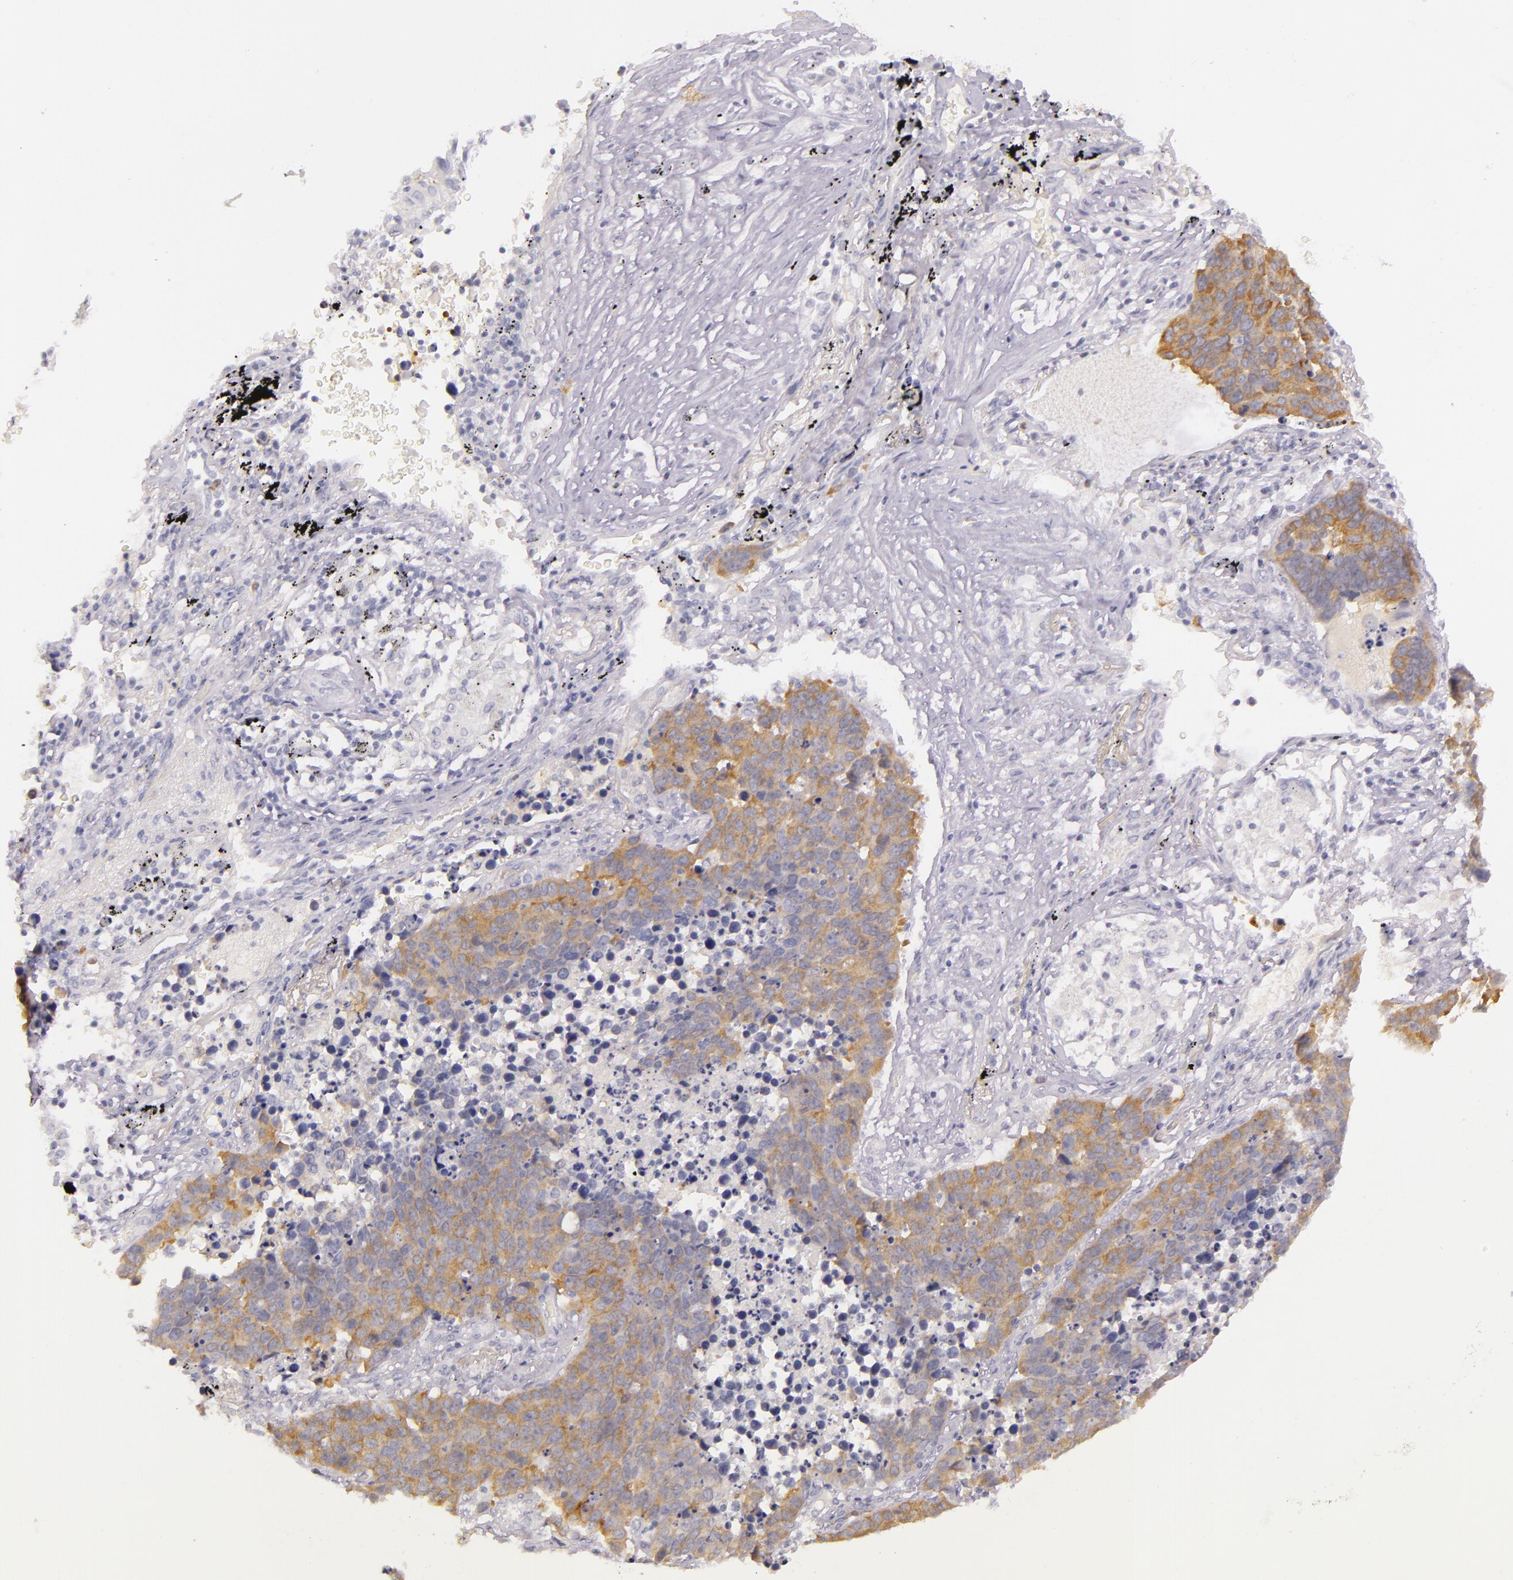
{"staining": {"intensity": "weak", "quantity": "<25%", "location": "cytoplasmic/membranous"}, "tissue": "lung cancer", "cell_type": "Tumor cells", "image_type": "cancer", "snomed": [{"axis": "morphology", "description": "Carcinoid, malignant, NOS"}, {"axis": "topography", "description": "Lung"}], "caption": "Lung cancer (malignant carcinoid) was stained to show a protein in brown. There is no significant staining in tumor cells. (DAB immunohistochemistry with hematoxylin counter stain).", "gene": "CBS", "patient": {"sex": "male", "age": 60}}